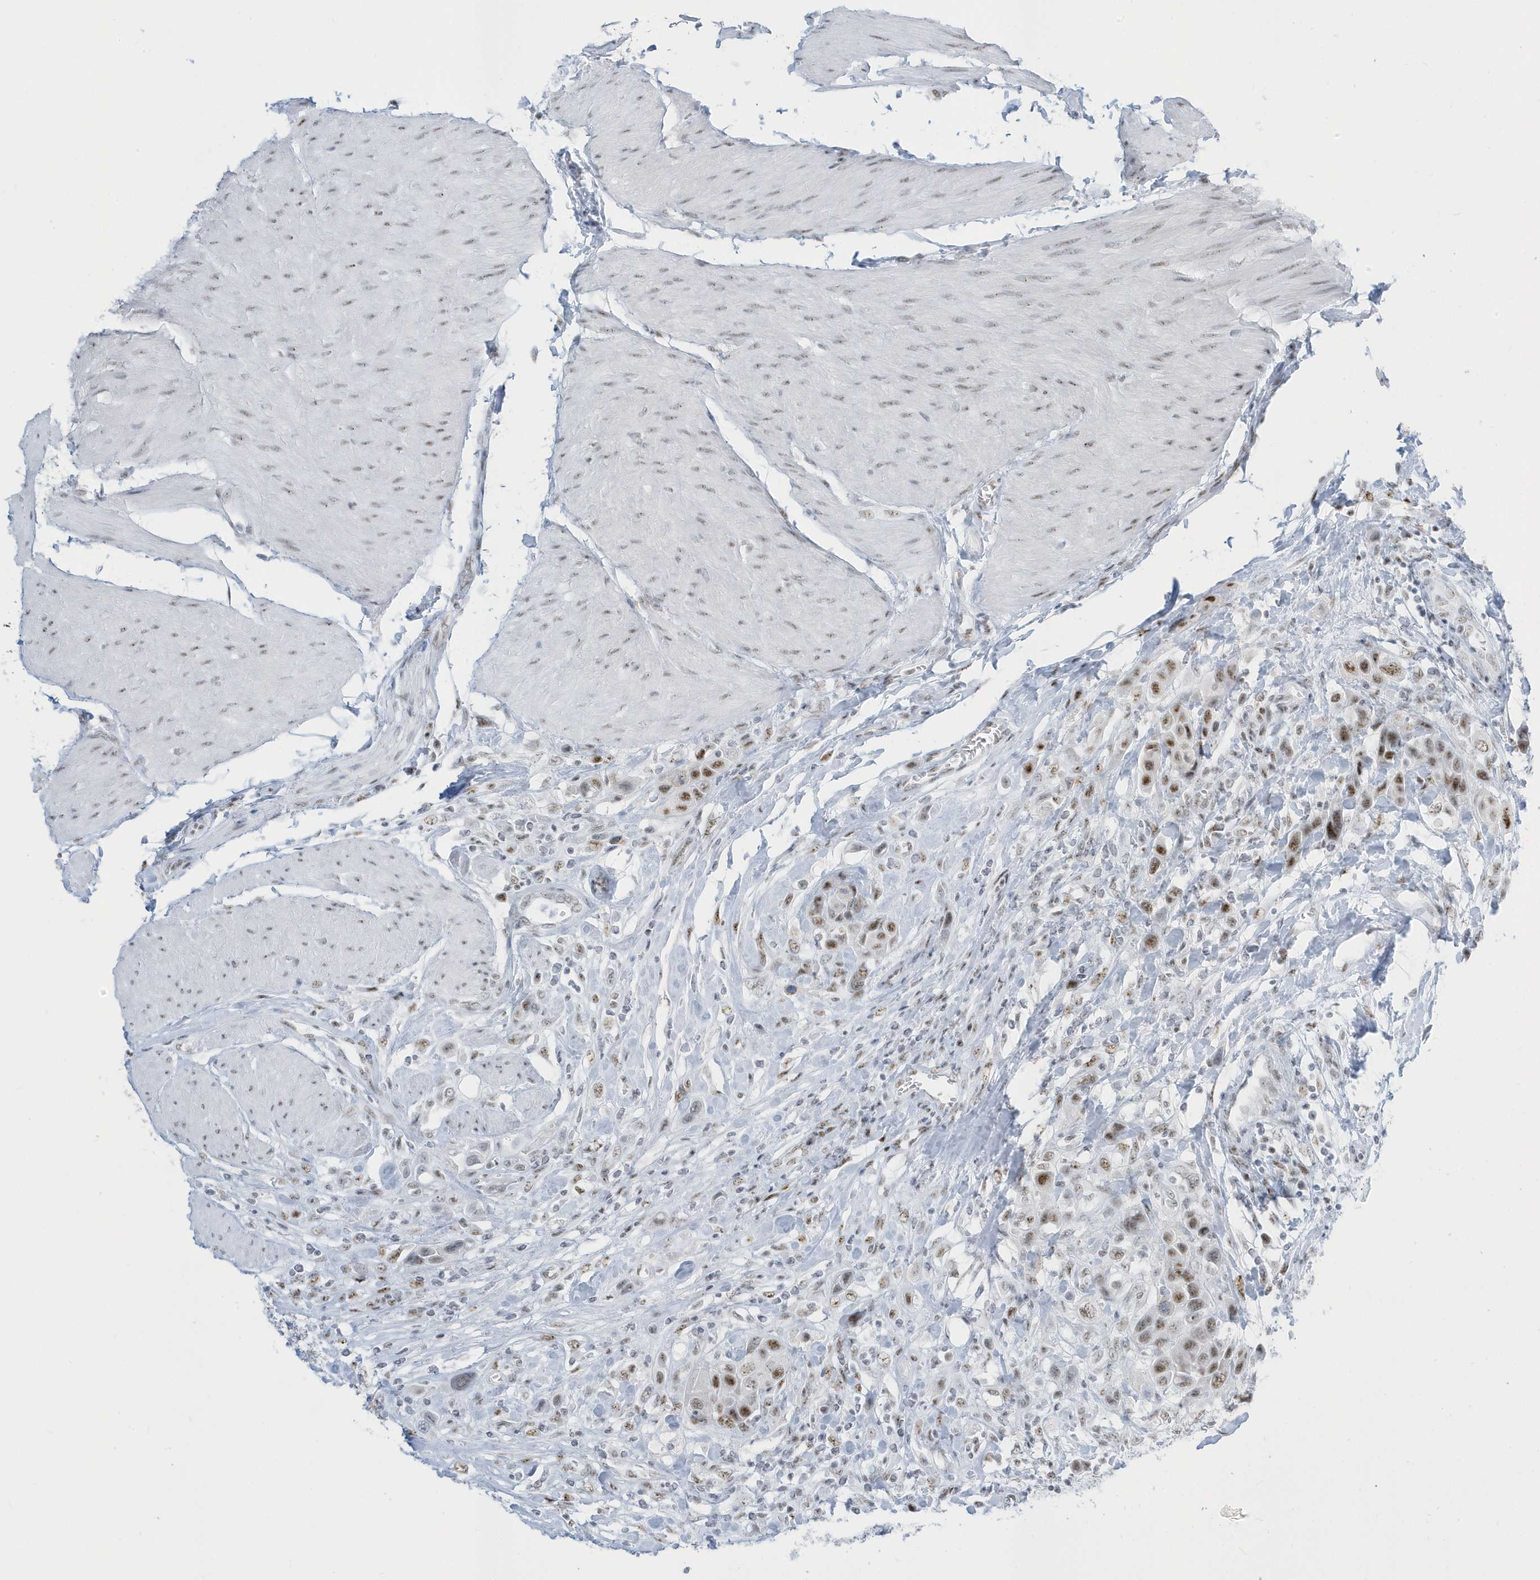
{"staining": {"intensity": "moderate", "quantity": ">75%", "location": "nuclear"}, "tissue": "urothelial cancer", "cell_type": "Tumor cells", "image_type": "cancer", "snomed": [{"axis": "morphology", "description": "Urothelial carcinoma, High grade"}, {"axis": "topography", "description": "Urinary bladder"}], "caption": "Immunohistochemistry micrograph of neoplastic tissue: high-grade urothelial carcinoma stained using immunohistochemistry exhibits medium levels of moderate protein expression localized specifically in the nuclear of tumor cells, appearing as a nuclear brown color.", "gene": "PLEKHN1", "patient": {"sex": "male", "age": 50}}